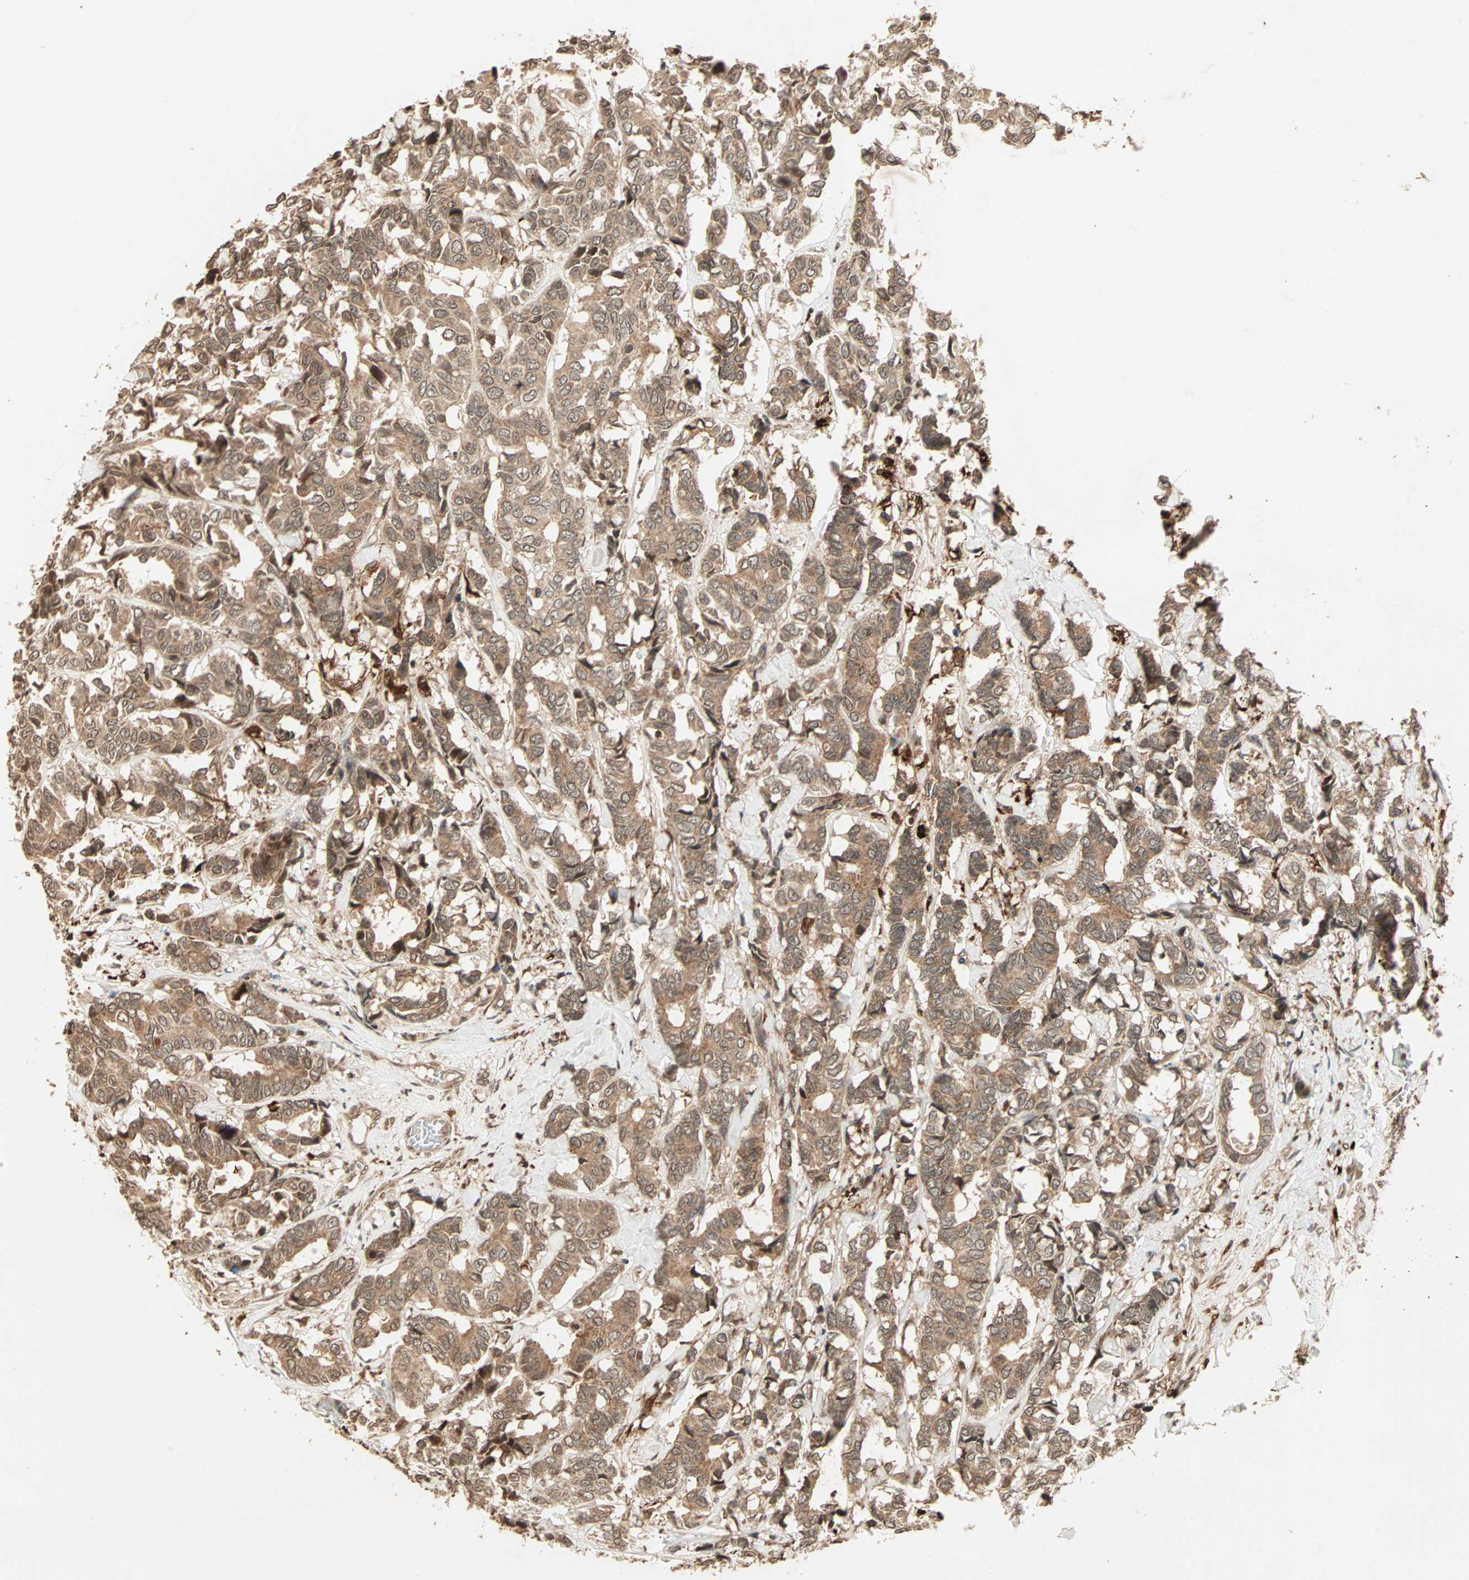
{"staining": {"intensity": "moderate", "quantity": ">75%", "location": "cytoplasmic/membranous"}, "tissue": "breast cancer", "cell_type": "Tumor cells", "image_type": "cancer", "snomed": [{"axis": "morphology", "description": "Duct carcinoma"}, {"axis": "topography", "description": "Breast"}], "caption": "Breast cancer stained with DAB immunohistochemistry shows medium levels of moderate cytoplasmic/membranous staining in about >75% of tumor cells.", "gene": "RFFL", "patient": {"sex": "female", "age": 87}}